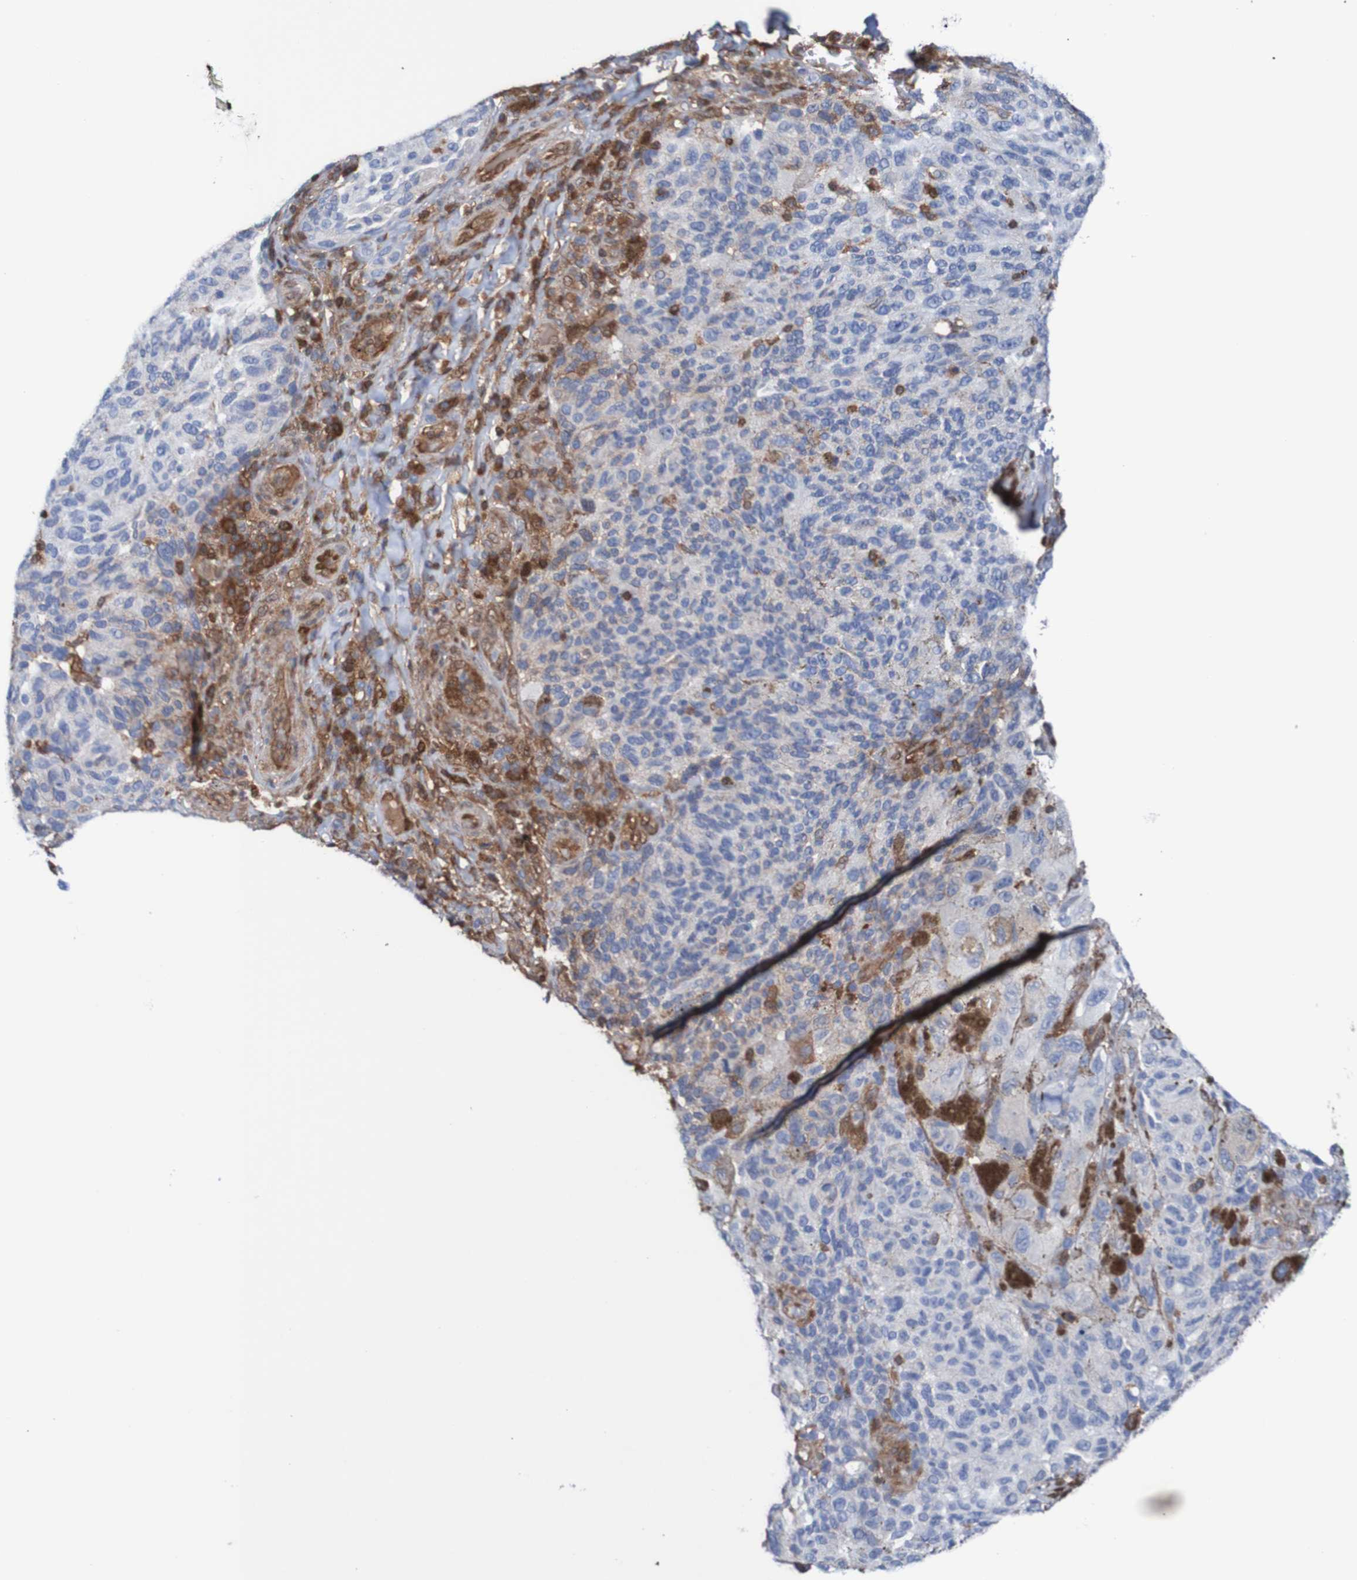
{"staining": {"intensity": "negative", "quantity": "none", "location": "none"}, "tissue": "melanoma", "cell_type": "Tumor cells", "image_type": "cancer", "snomed": [{"axis": "morphology", "description": "Malignant melanoma, NOS"}, {"axis": "topography", "description": "Skin"}], "caption": "Immunohistochemistry (IHC) of malignant melanoma demonstrates no staining in tumor cells. (DAB IHC, high magnification).", "gene": "RIGI", "patient": {"sex": "female", "age": 73}}